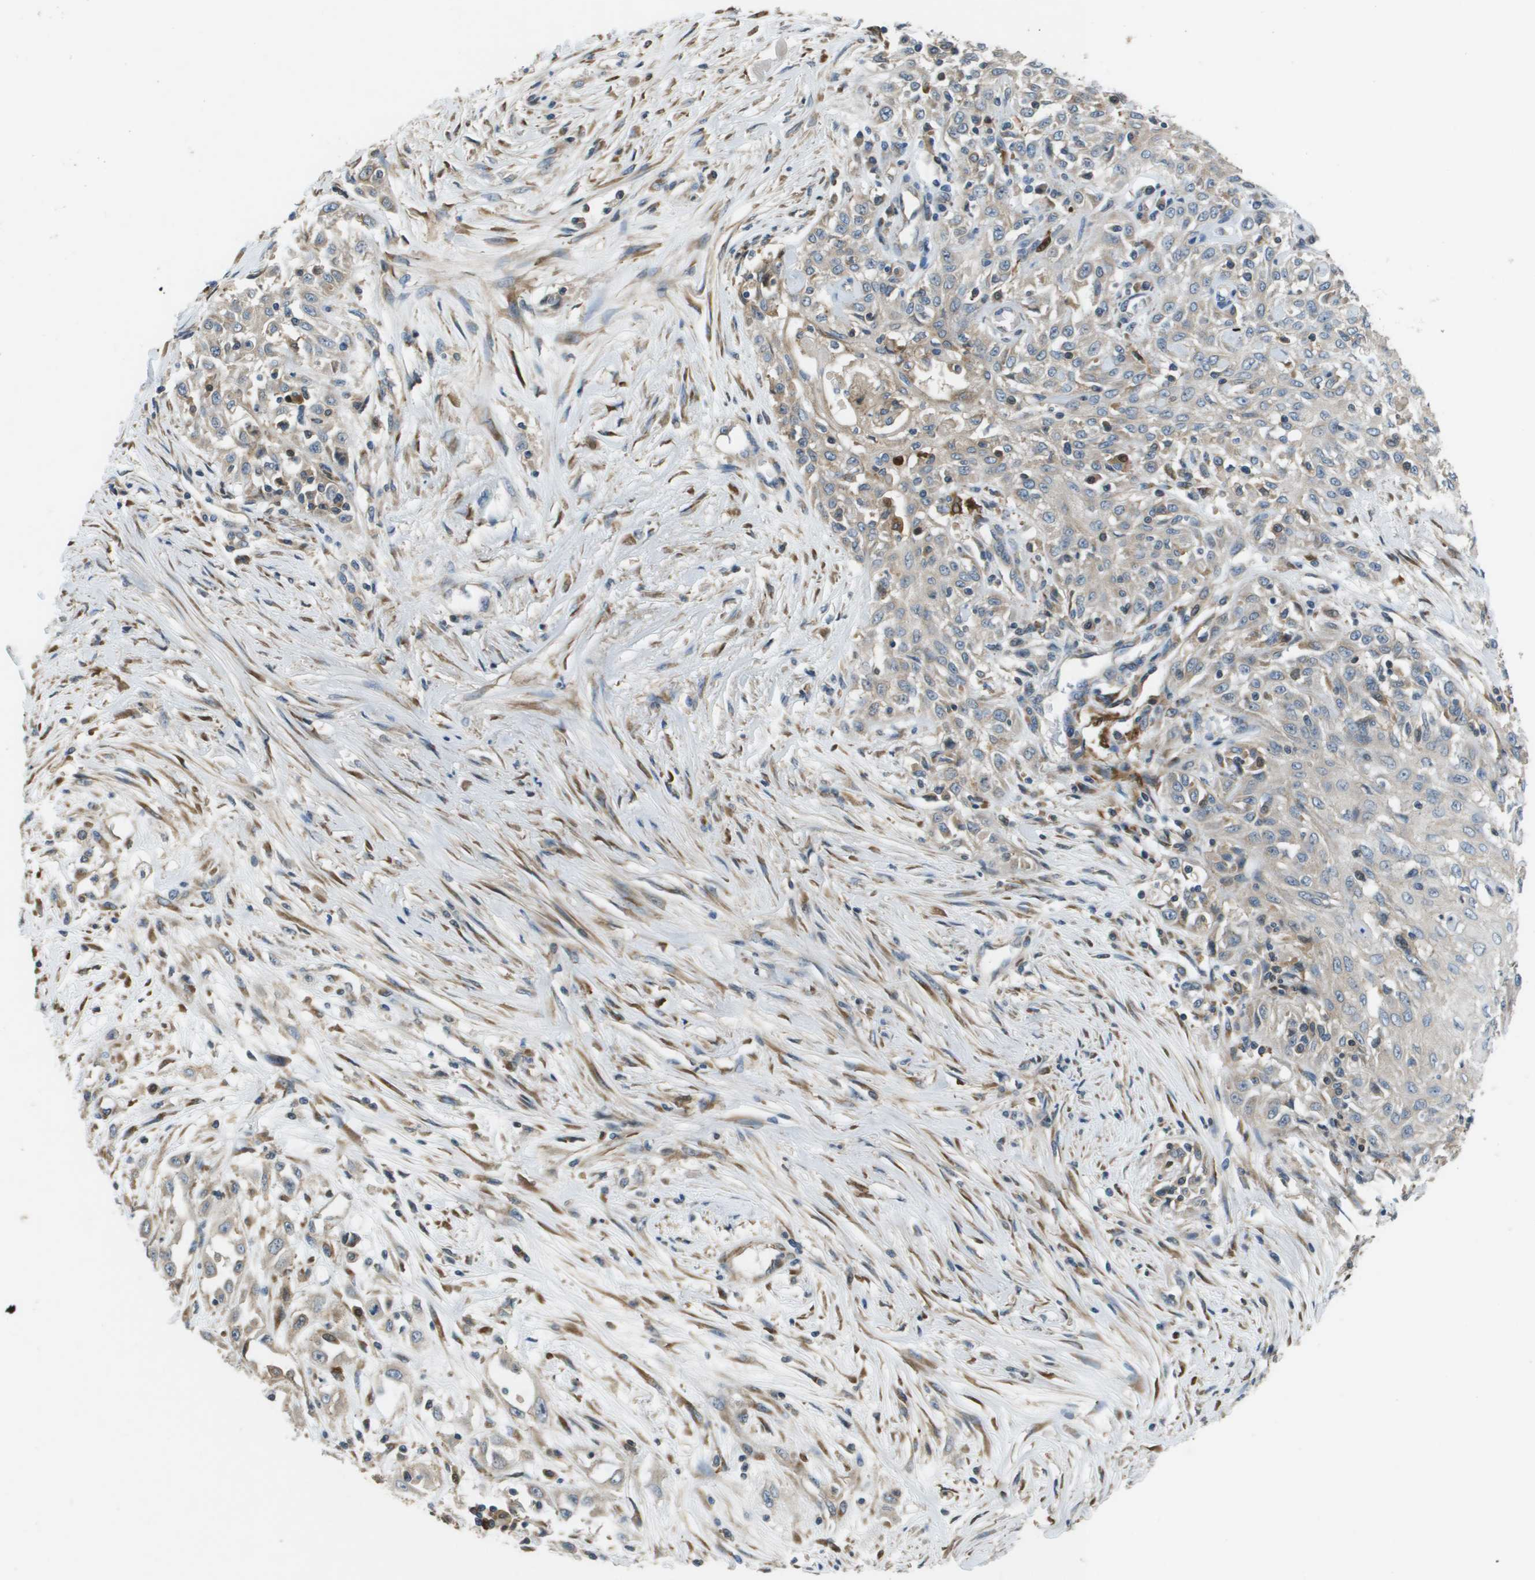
{"staining": {"intensity": "negative", "quantity": "none", "location": "none"}, "tissue": "skin cancer", "cell_type": "Tumor cells", "image_type": "cancer", "snomed": [{"axis": "morphology", "description": "Squamous cell carcinoma, NOS"}, {"axis": "morphology", "description": "Squamous cell carcinoma, metastatic, NOS"}, {"axis": "topography", "description": "Skin"}, {"axis": "topography", "description": "Lymph node"}], "caption": "Image shows no protein expression in tumor cells of skin cancer tissue.", "gene": "SAMSN1", "patient": {"sex": "male", "age": 75}}